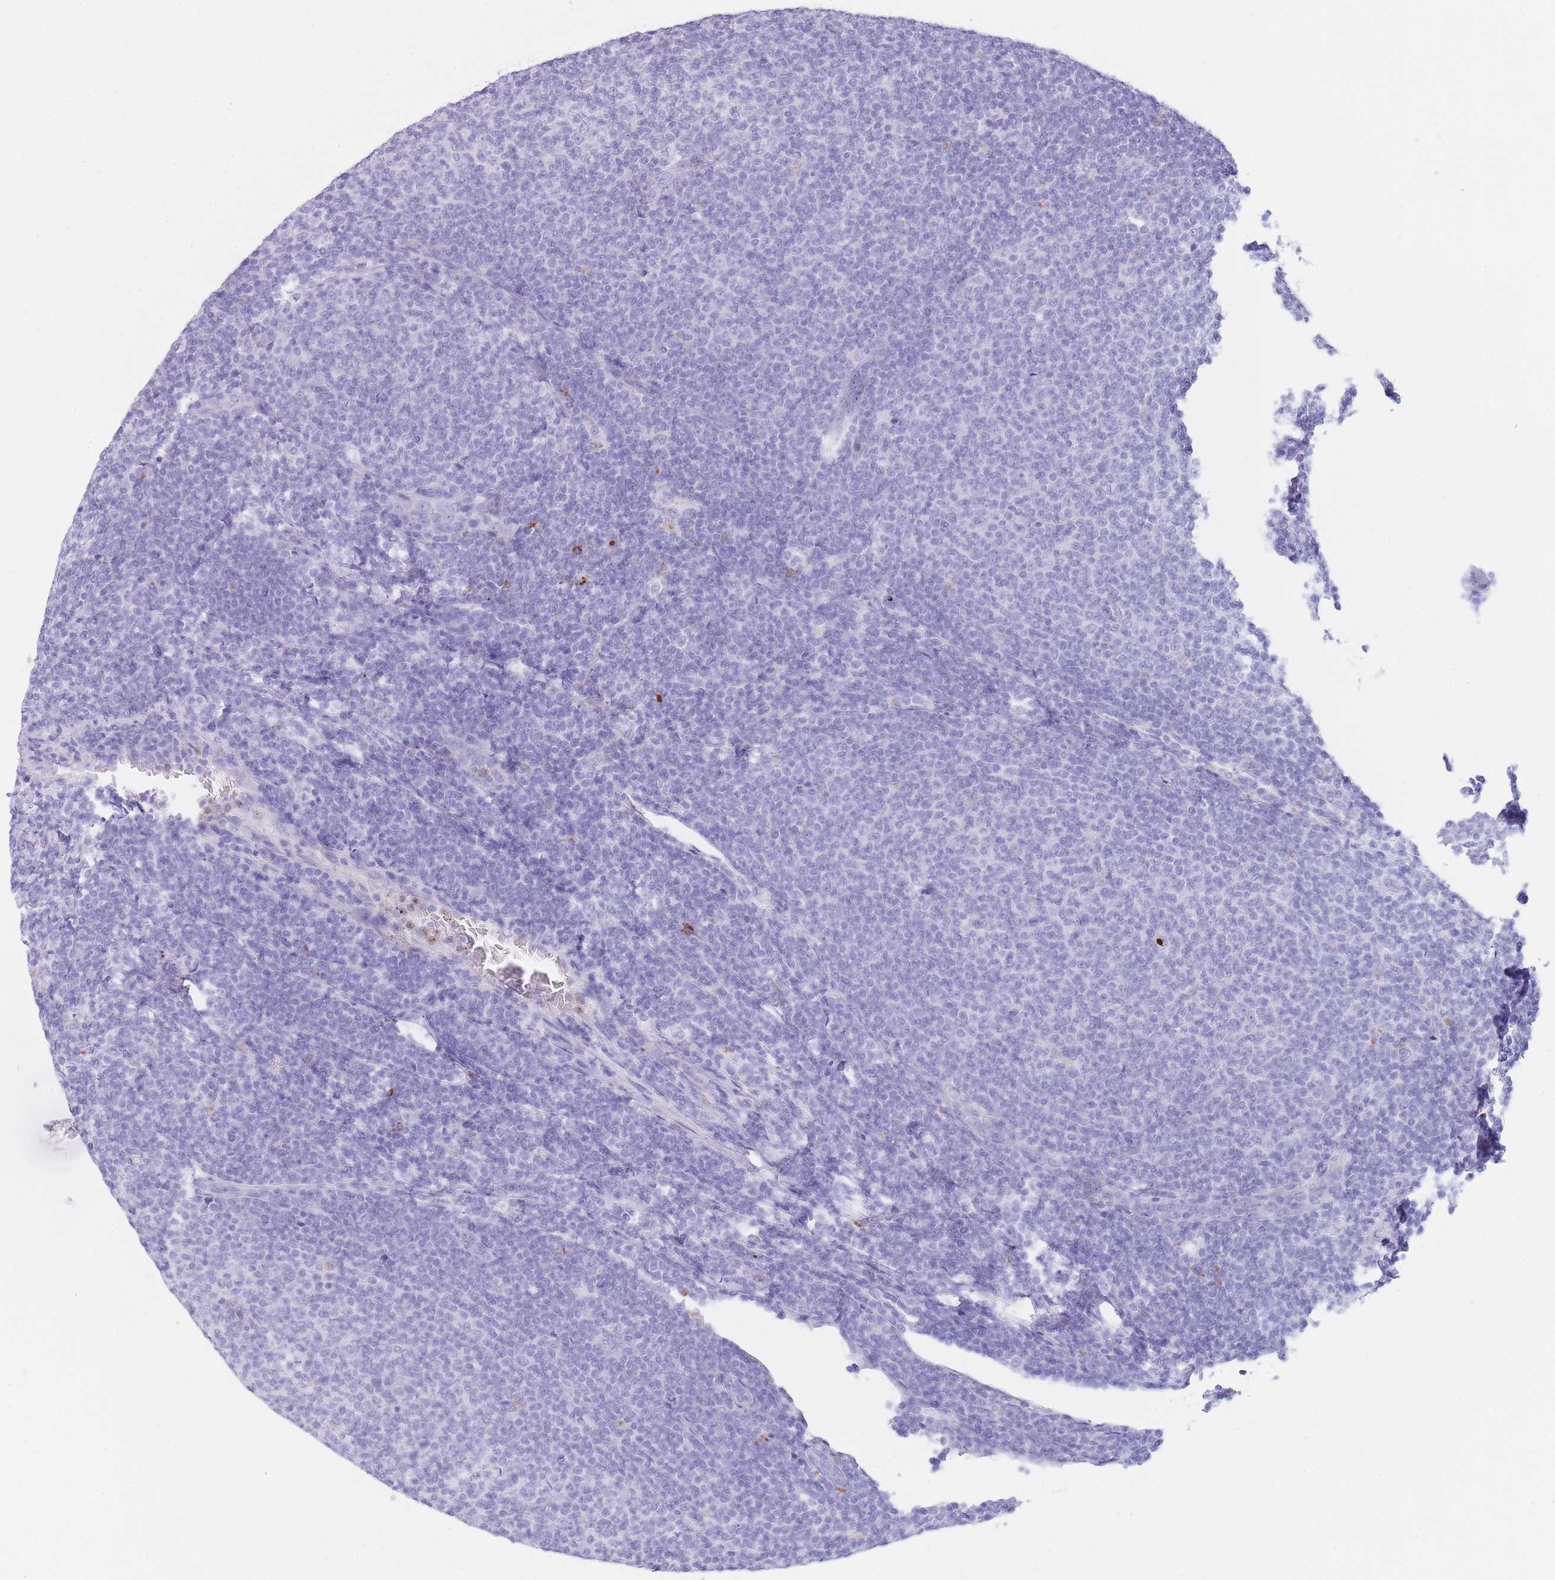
{"staining": {"intensity": "negative", "quantity": "none", "location": "none"}, "tissue": "lymphoma", "cell_type": "Tumor cells", "image_type": "cancer", "snomed": [{"axis": "morphology", "description": "Malignant lymphoma, non-Hodgkin's type, Low grade"}, {"axis": "topography", "description": "Lymph node"}], "caption": "Immunohistochemistry of human malignant lymphoma, non-Hodgkin's type (low-grade) demonstrates no positivity in tumor cells.", "gene": "PLBD1", "patient": {"sex": "male", "age": 66}}